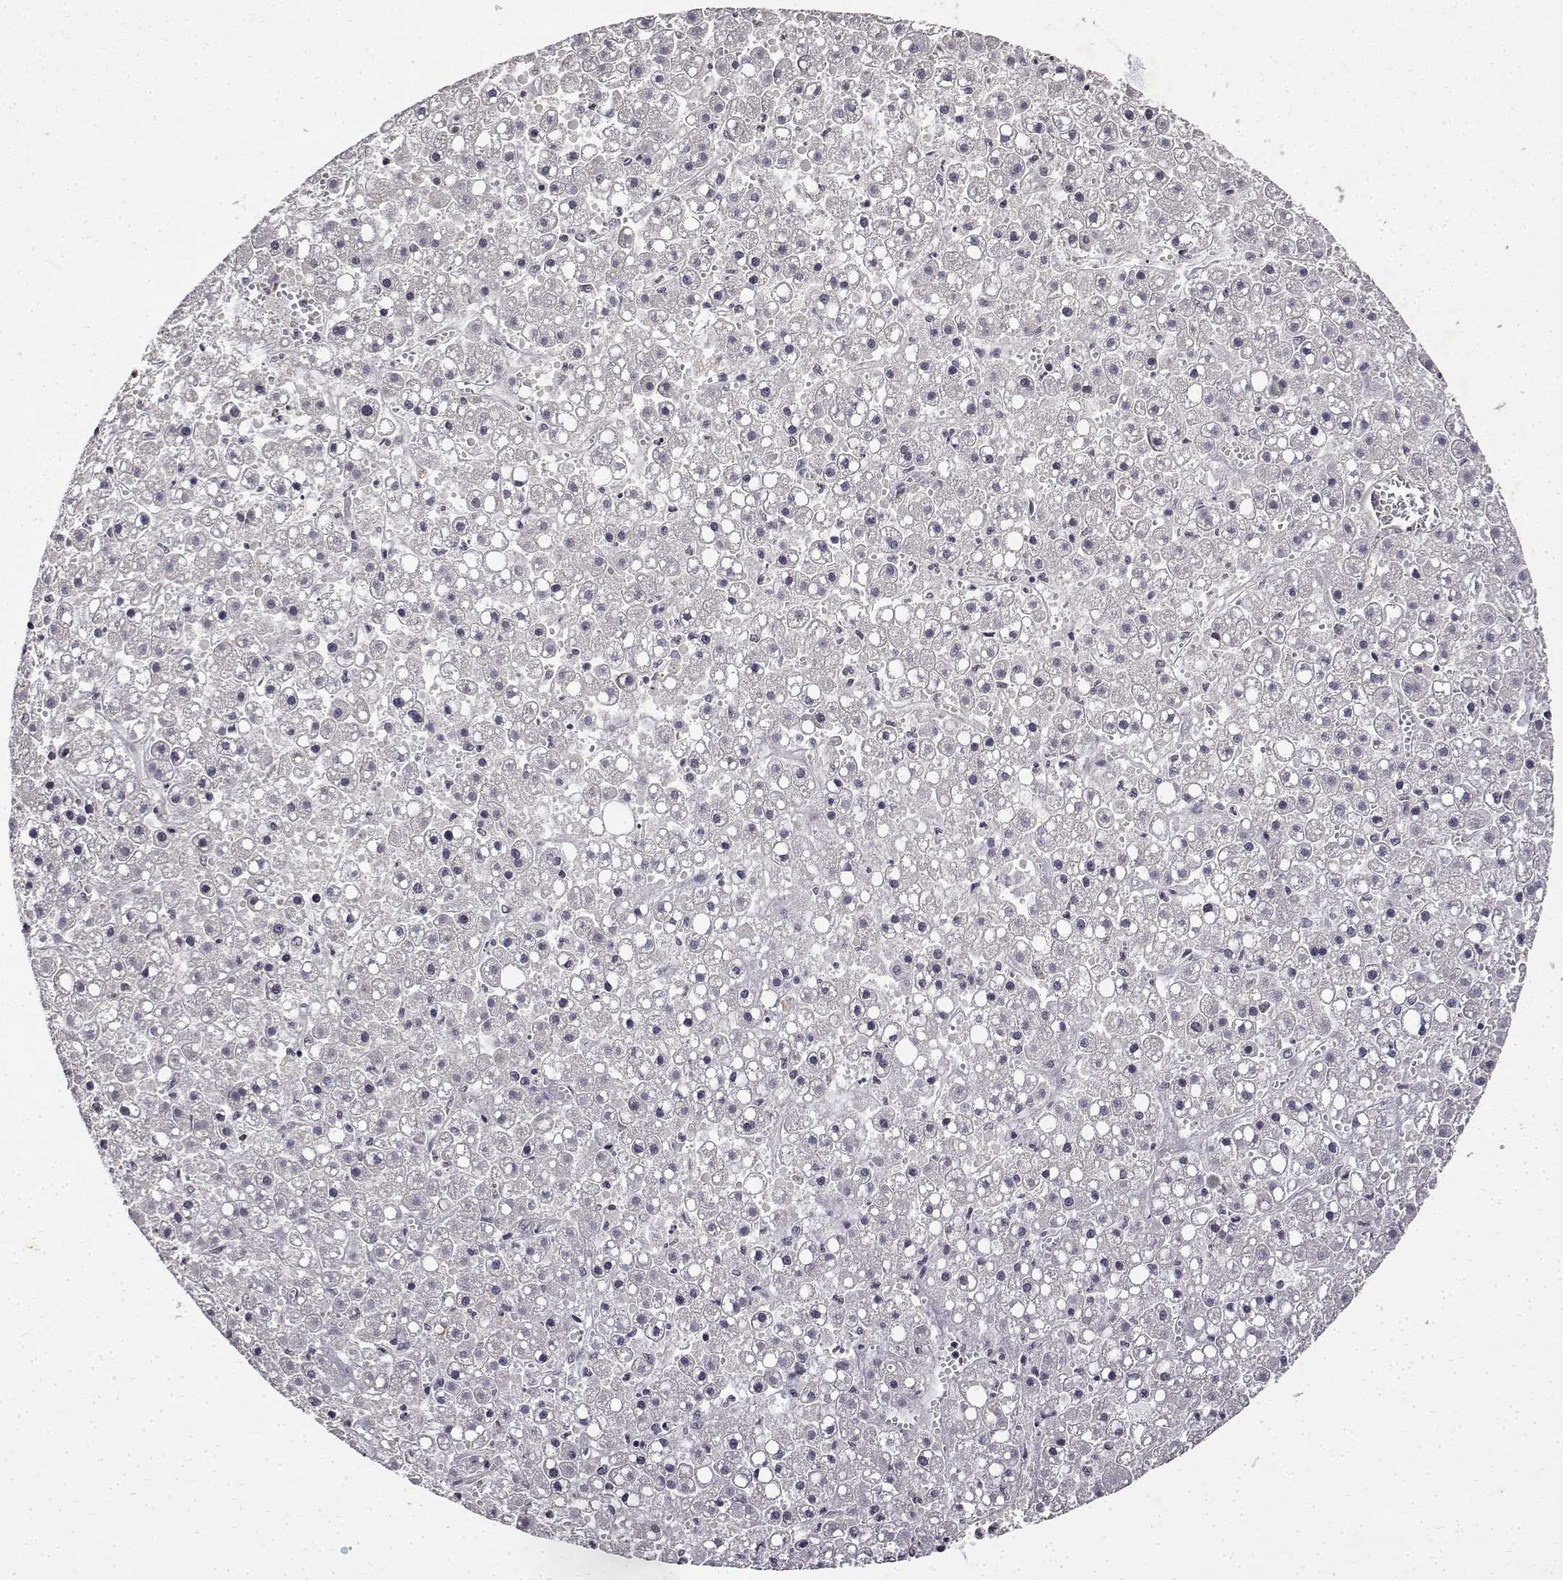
{"staining": {"intensity": "negative", "quantity": "none", "location": "none"}, "tissue": "liver cancer", "cell_type": "Tumor cells", "image_type": "cancer", "snomed": [{"axis": "morphology", "description": "Carcinoma, Hepatocellular, NOS"}, {"axis": "topography", "description": "Liver"}], "caption": "High power microscopy image of an immunohistochemistry image of liver hepatocellular carcinoma, revealing no significant expression in tumor cells. Nuclei are stained in blue.", "gene": "BDNF", "patient": {"sex": "male", "age": 67}}